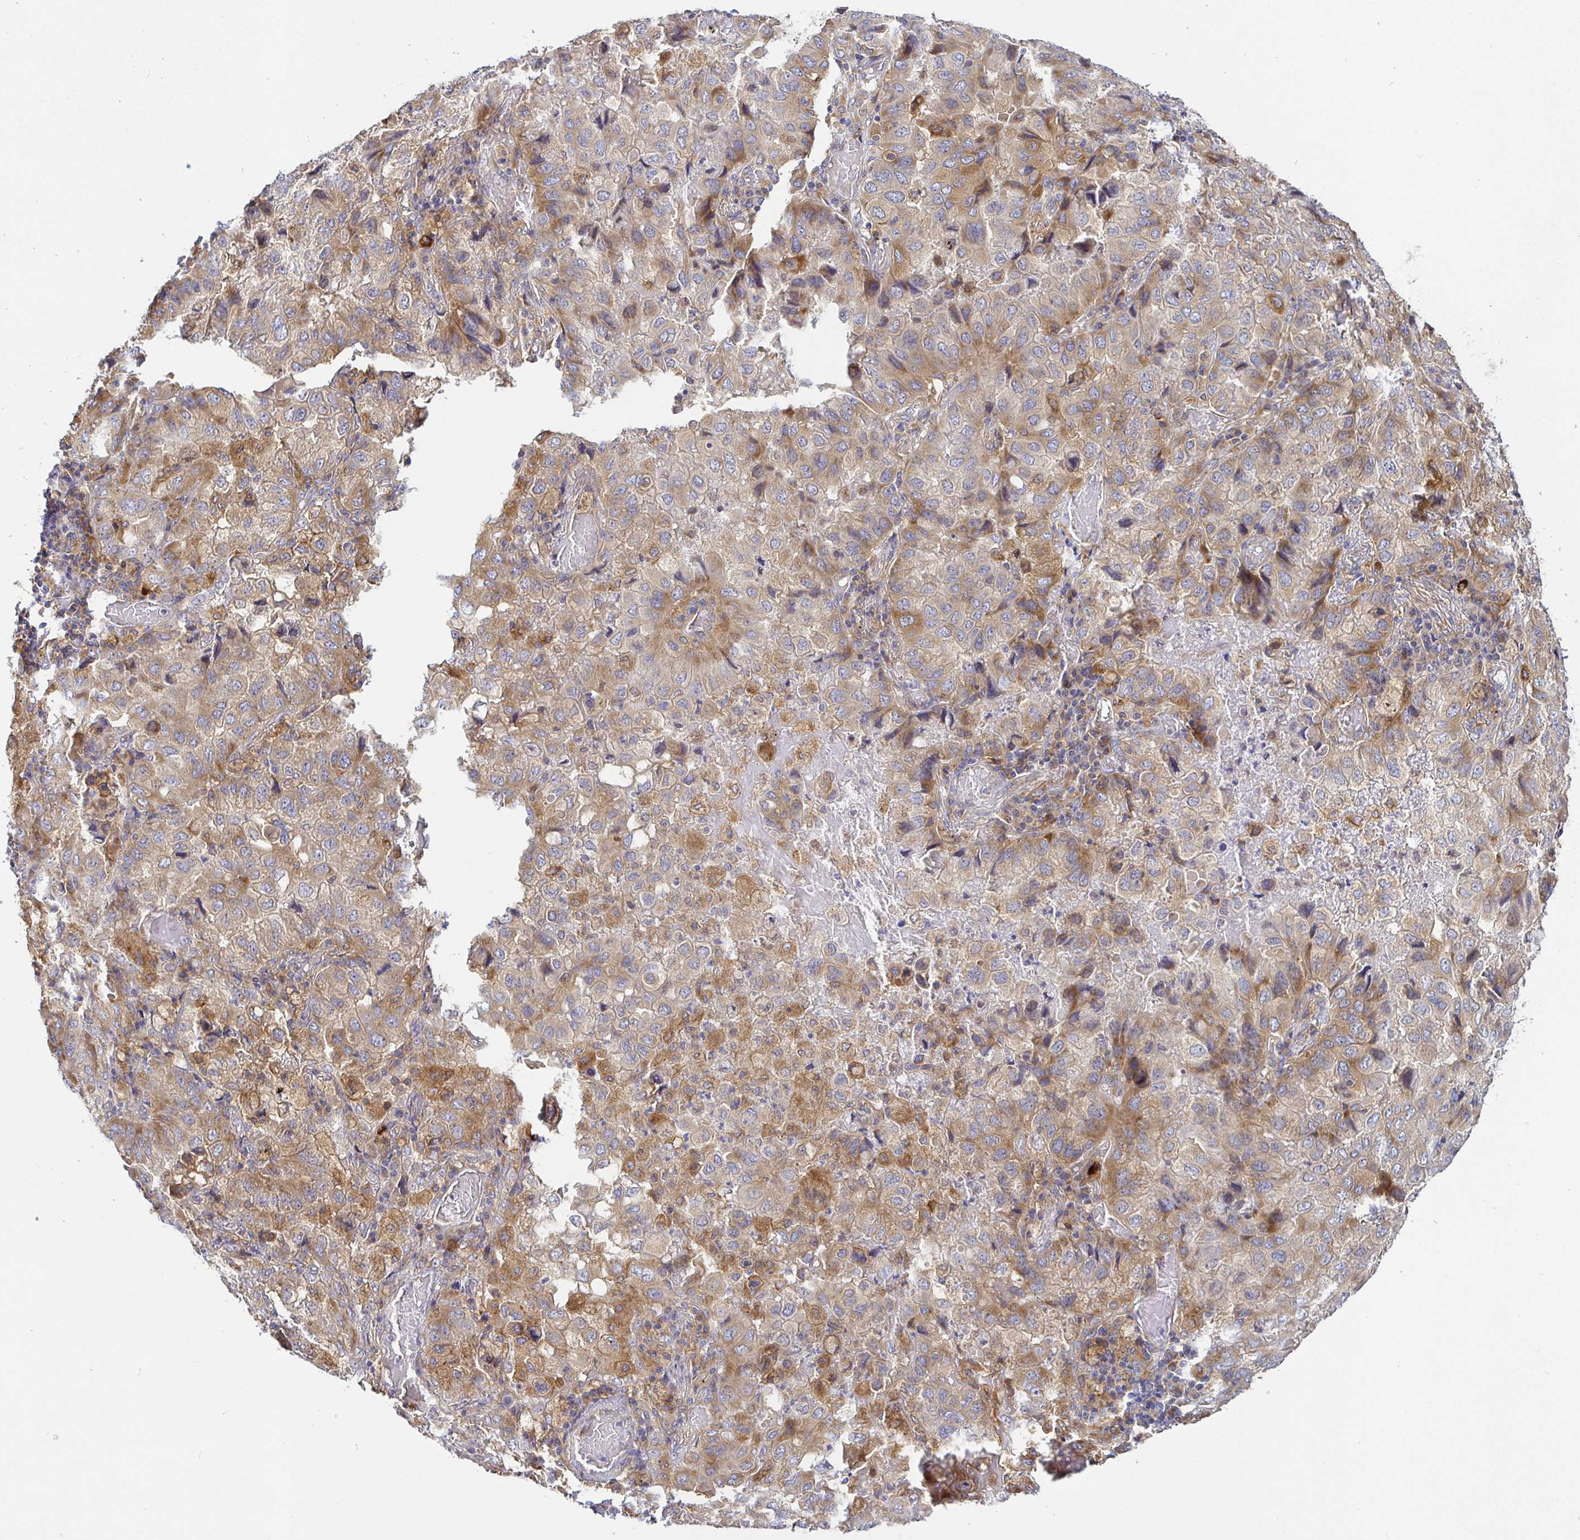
{"staining": {"intensity": "moderate", "quantity": ">75%", "location": "cytoplasmic/membranous"}, "tissue": "lung cancer", "cell_type": "Tumor cells", "image_type": "cancer", "snomed": [{"axis": "morphology", "description": "Aneuploidy"}, {"axis": "morphology", "description": "Adenocarcinoma, NOS"}, {"axis": "morphology", "description": "Adenocarcinoma, metastatic, NOS"}, {"axis": "topography", "description": "Lymph node"}, {"axis": "topography", "description": "Lung"}], "caption": "This photomicrograph shows immunohistochemistry (IHC) staining of lung adenocarcinoma, with medium moderate cytoplasmic/membranous positivity in about >75% of tumor cells.", "gene": "SNX8", "patient": {"sex": "female", "age": 48}}